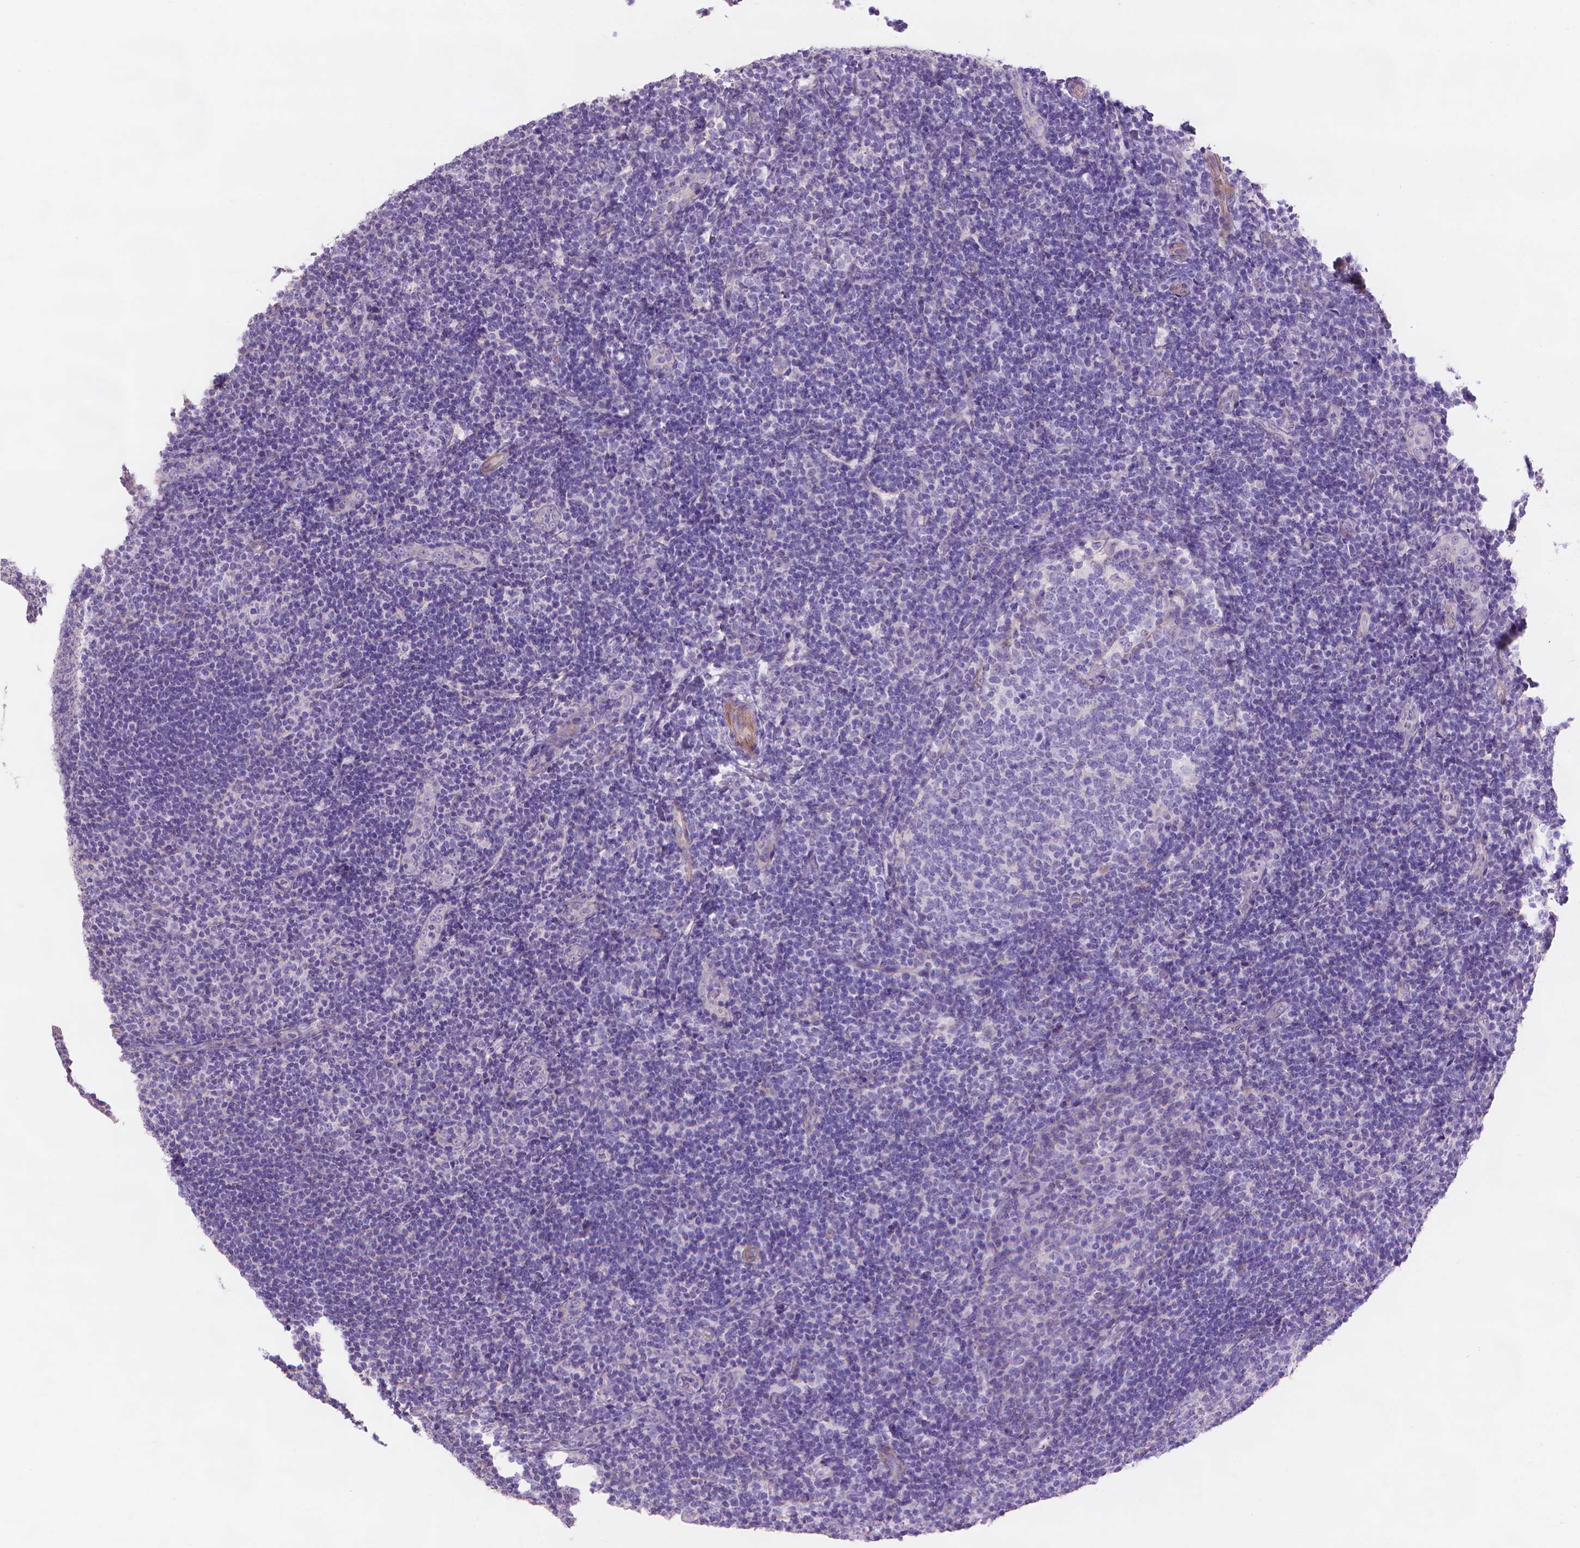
{"staining": {"intensity": "negative", "quantity": "none", "location": "none"}, "tissue": "tonsil", "cell_type": "Germinal center cells", "image_type": "normal", "snomed": [{"axis": "morphology", "description": "Normal tissue, NOS"}, {"axis": "topography", "description": "Tonsil"}], "caption": "DAB (3,3'-diaminobenzidine) immunohistochemical staining of benign tonsil displays no significant staining in germinal center cells. The staining is performed using DAB brown chromogen with nuclei counter-stained in using hematoxylin.", "gene": "MBLAC1", "patient": {"sex": "female", "age": 10}}